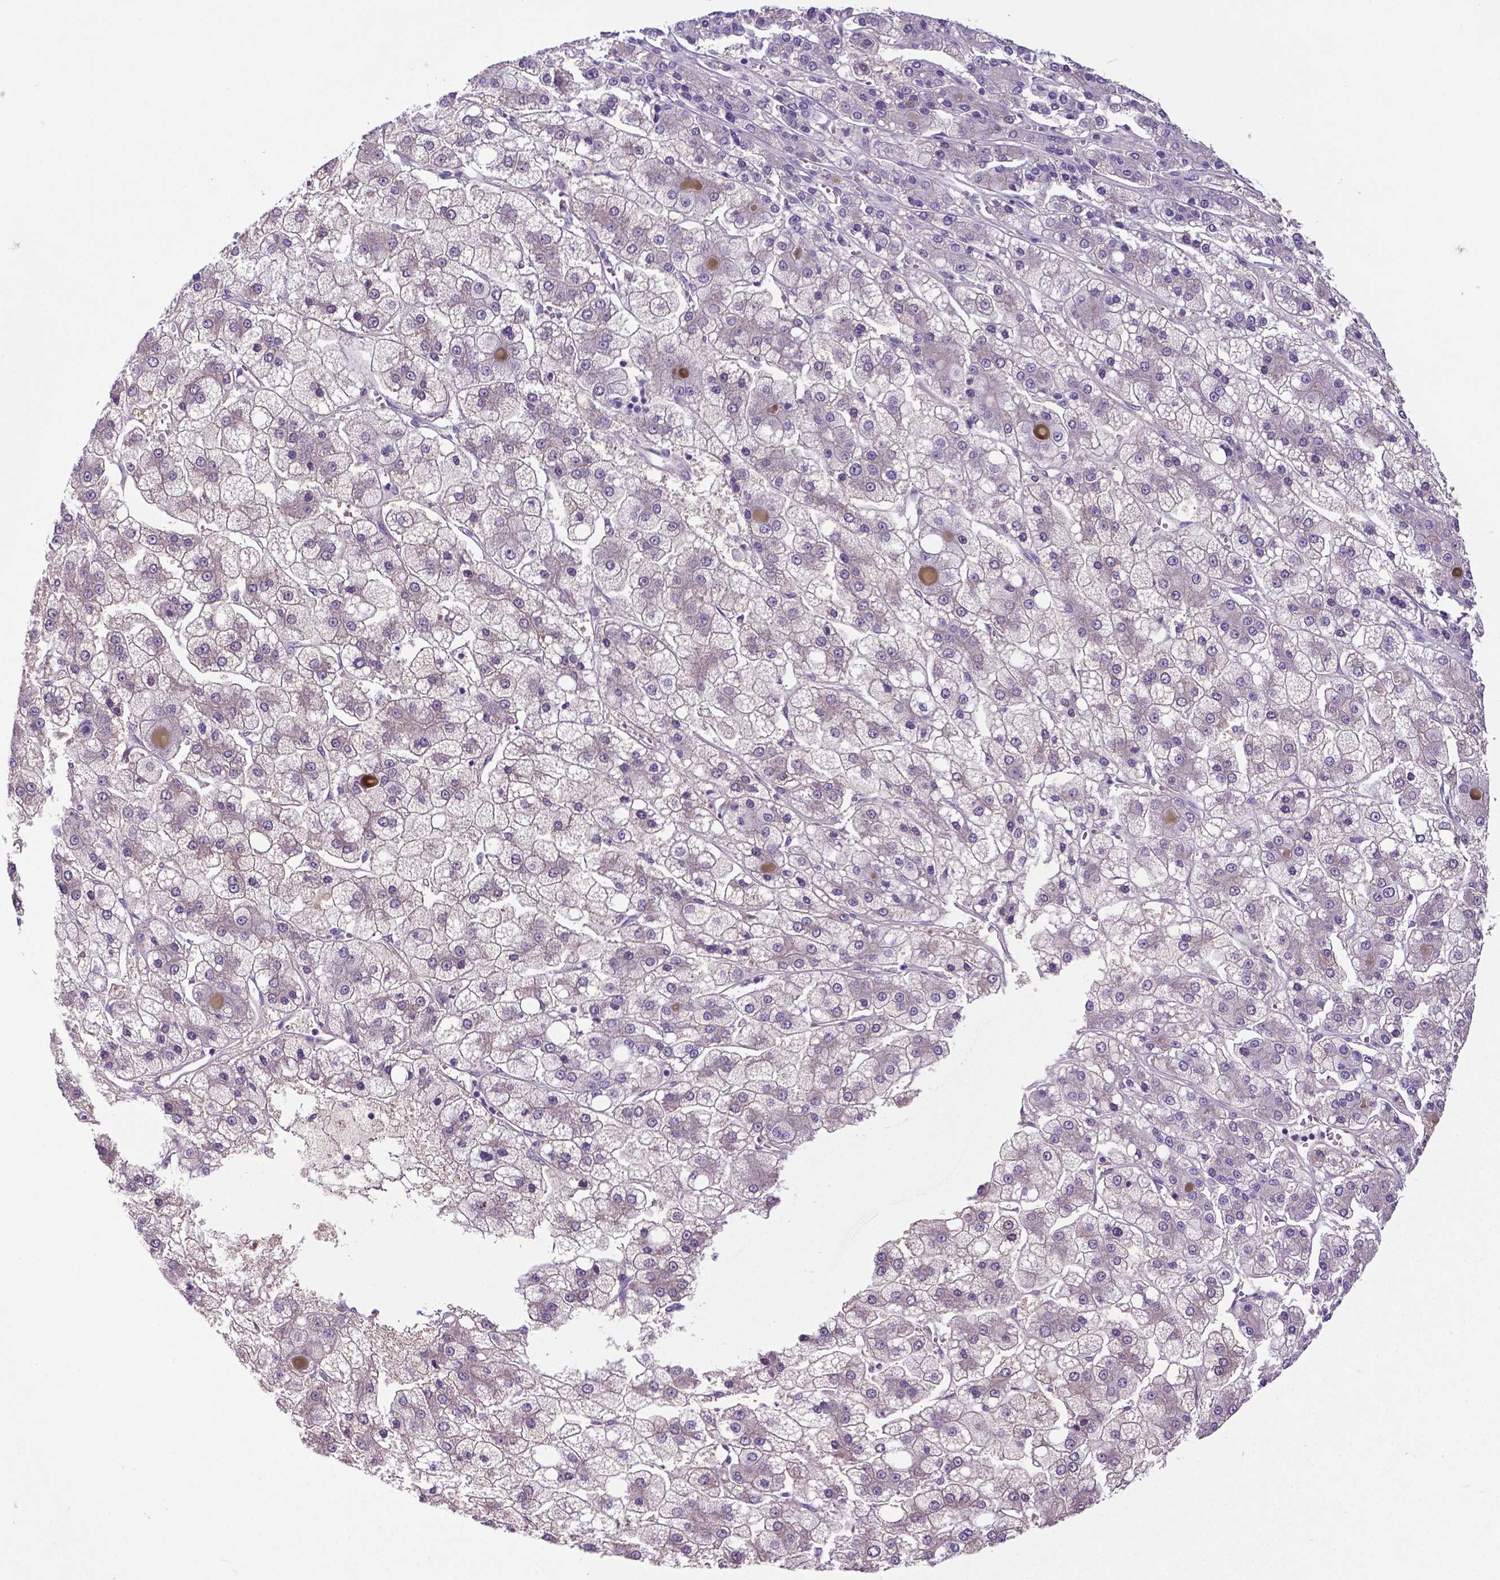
{"staining": {"intensity": "negative", "quantity": "none", "location": "none"}, "tissue": "liver cancer", "cell_type": "Tumor cells", "image_type": "cancer", "snomed": [{"axis": "morphology", "description": "Carcinoma, Hepatocellular, NOS"}, {"axis": "topography", "description": "Liver"}], "caption": "Immunohistochemistry (IHC) photomicrograph of neoplastic tissue: human liver cancer stained with DAB (3,3'-diaminobenzidine) demonstrates no significant protein staining in tumor cells.", "gene": "ADRA2B", "patient": {"sex": "male", "age": 73}}